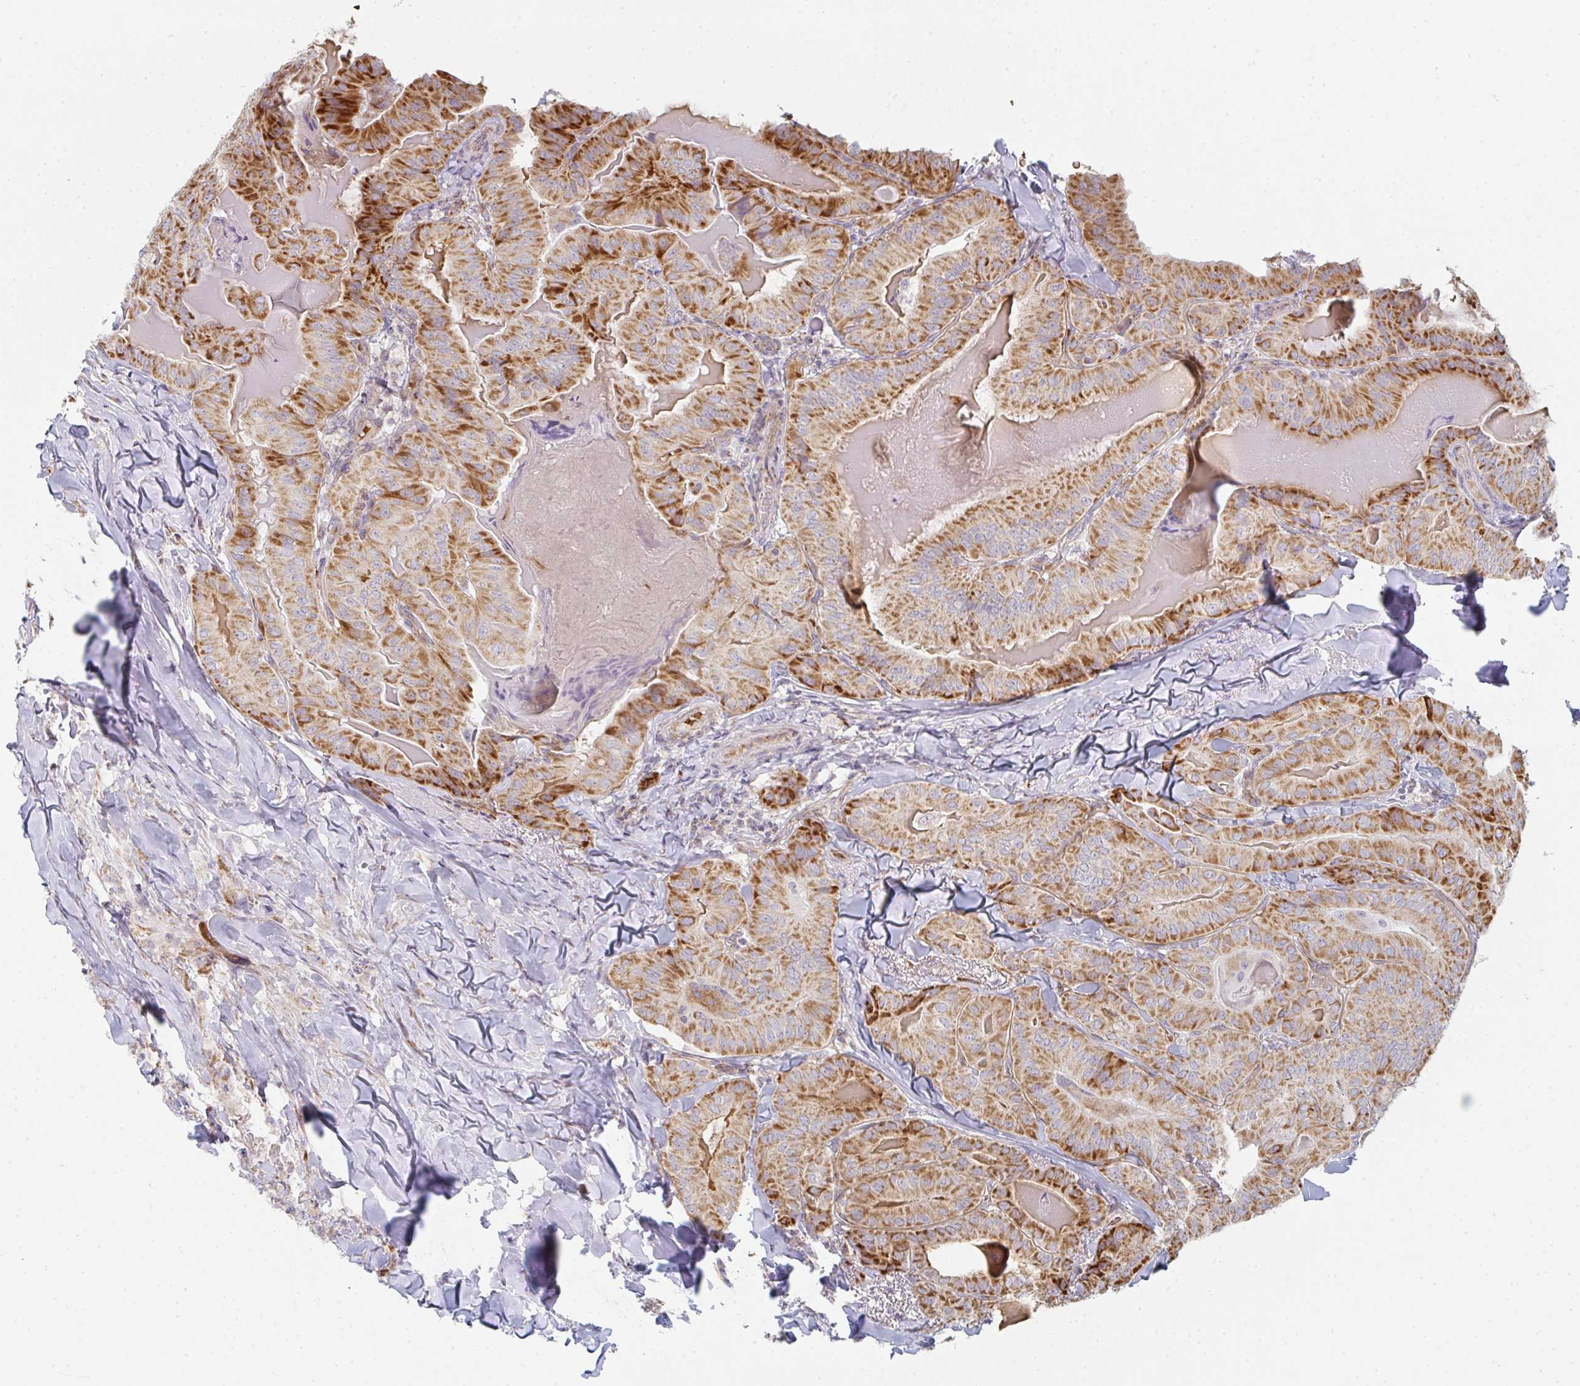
{"staining": {"intensity": "strong", "quantity": ">75%", "location": "cytoplasmic/membranous"}, "tissue": "thyroid cancer", "cell_type": "Tumor cells", "image_type": "cancer", "snomed": [{"axis": "morphology", "description": "Papillary adenocarcinoma, NOS"}, {"axis": "topography", "description": "Thyroid gland"}], "caption": "Immunohistochemical staining of human papillary adenocarcinoma (thyroid) reveals high levels of strong cytoplasmic/membranous expression in approximately >75% of tumor cells.", "gene": "ZNF526", "patient": {"sex": "female", "age": 68}}